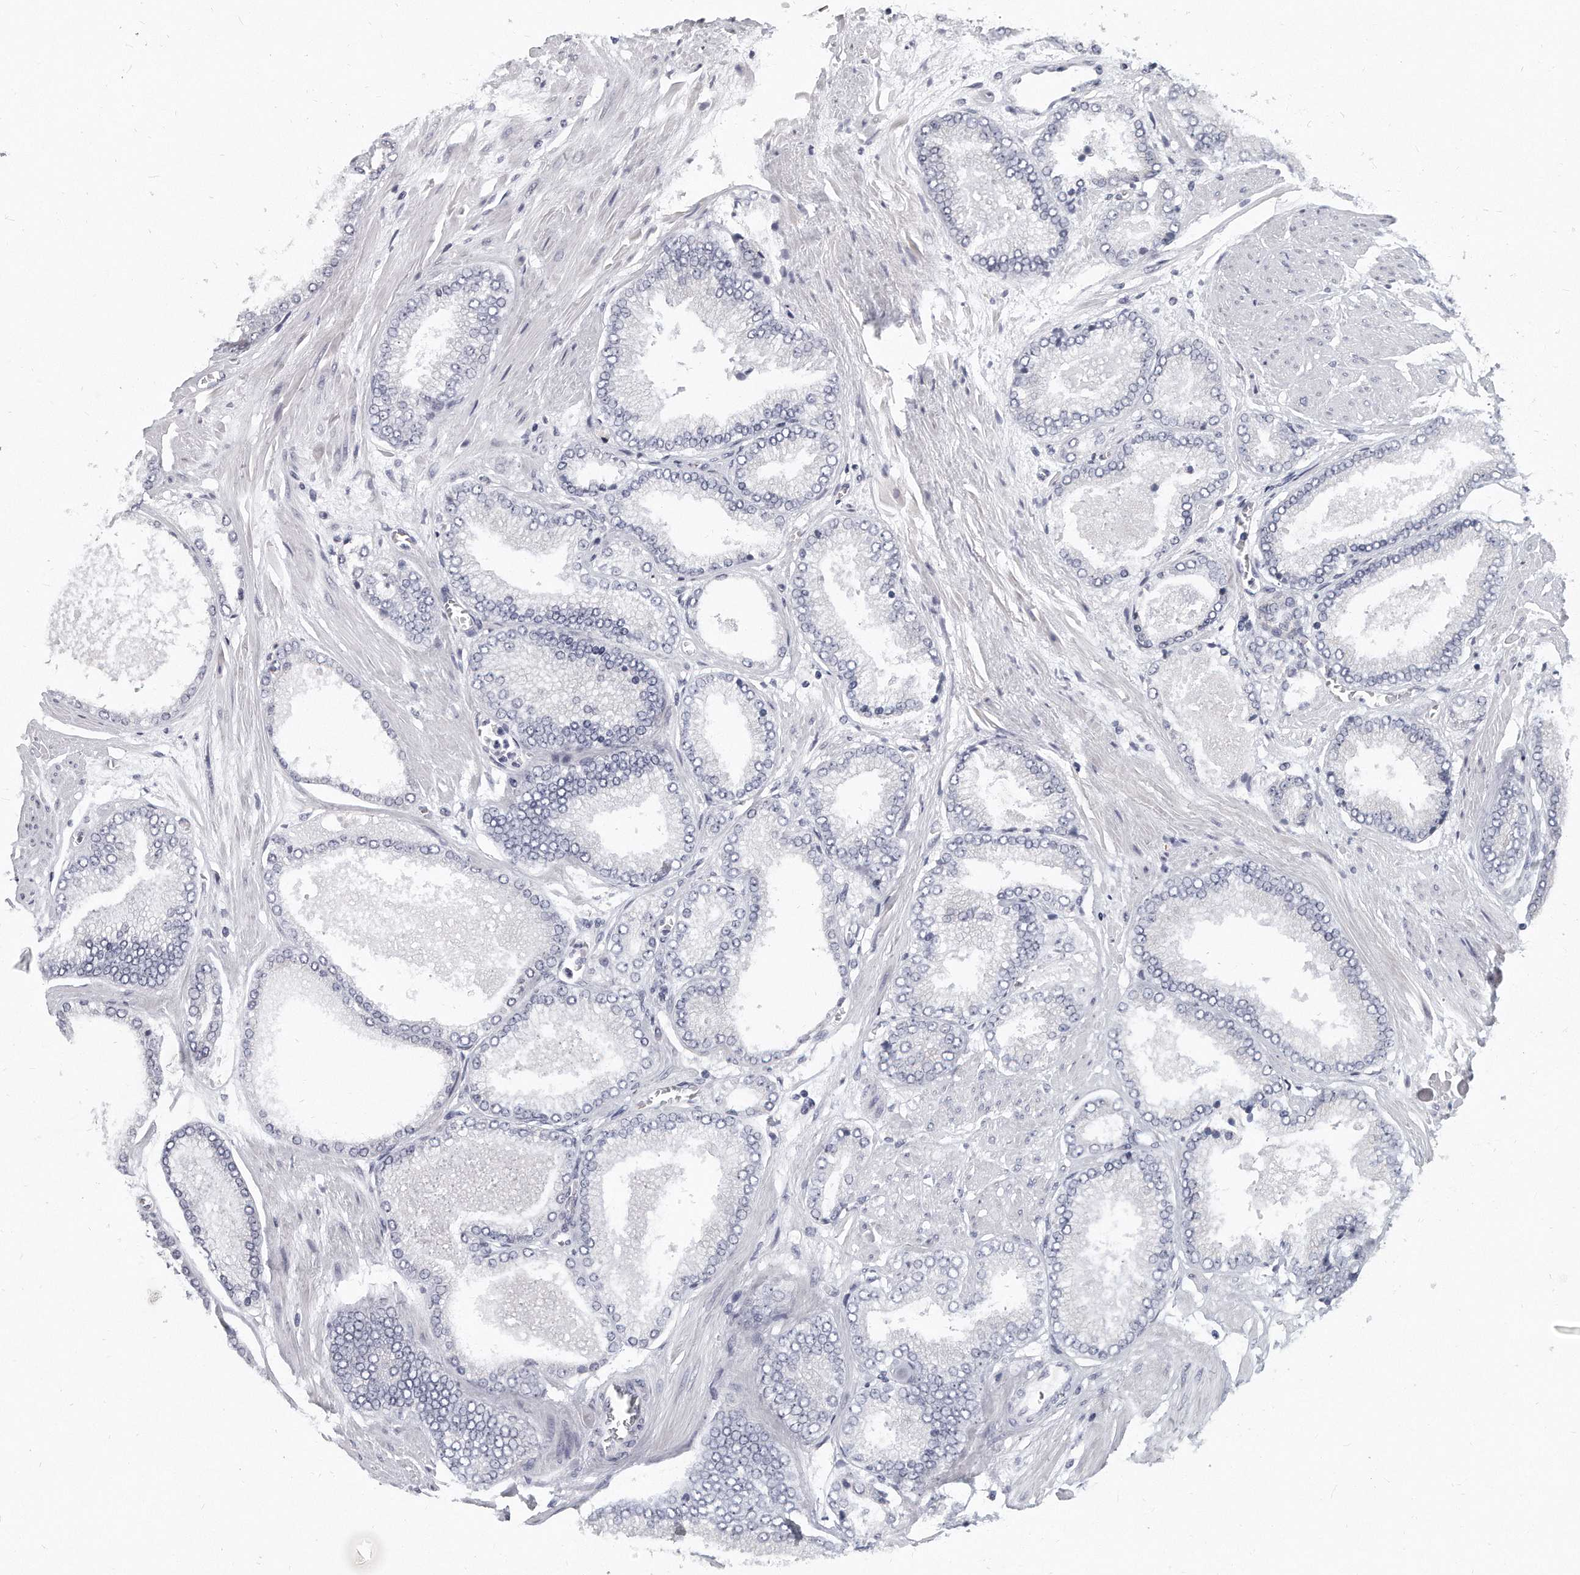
{"staining": {"intensity": "negative", "quantity": "none", "location": "none"}, "tissue": "prostate cancer", "cell_type": "Tumor cells", "image_type": "cancer", "snomed": [{"axis": "morphology", "description": "Adenocarcinoma, High grade"}, {"axis": "topography", "description": "Prostate"}], "caption": "Tumor cells show no significant protein staining in prostate cancer (high-grade adenocarcinoma).", "gene": "PLEKHA6", "patient": {"sex": "male", "age": 61}}